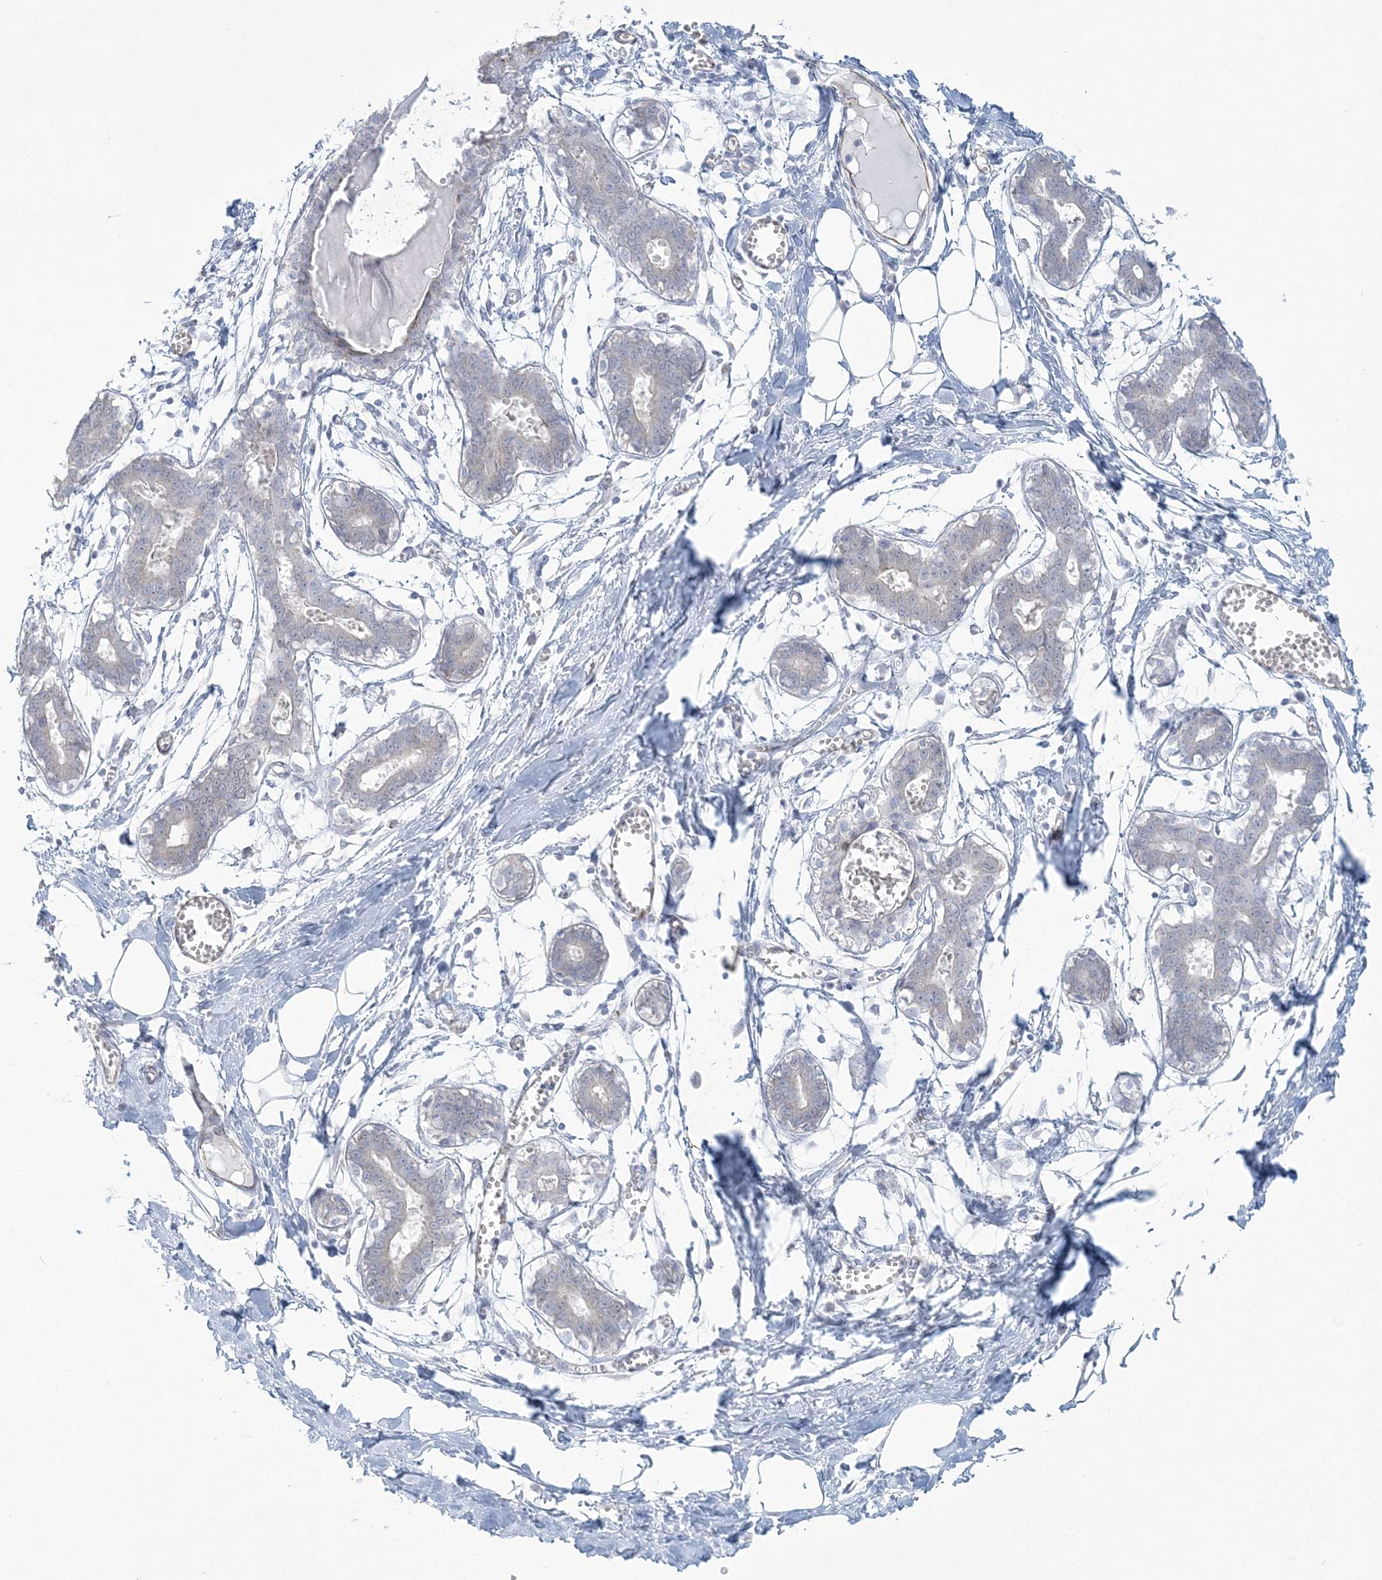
{"staining": {"intensity": "negative", "quantity": "none", "location": "none"}, "tissue": "breast", "cell_type": "Adipocytes", "image_type": "normal", "snomed": [{"axis": "morphology", "description": "Normal tissue, NOS"}, {"axis": "topography", "description": "Breast"}], "caption": "Immunohistochemistry (IHC) of unremarkable human breast shows no staining in adipocytes. (Stains: DAB immunohistochemistry with hematoxylin counter stain, Microscopy: brightfield microscopy at high magnification).", "gene": "ENSG00000288637", "patient": {"sex": "female", "age": 27}}